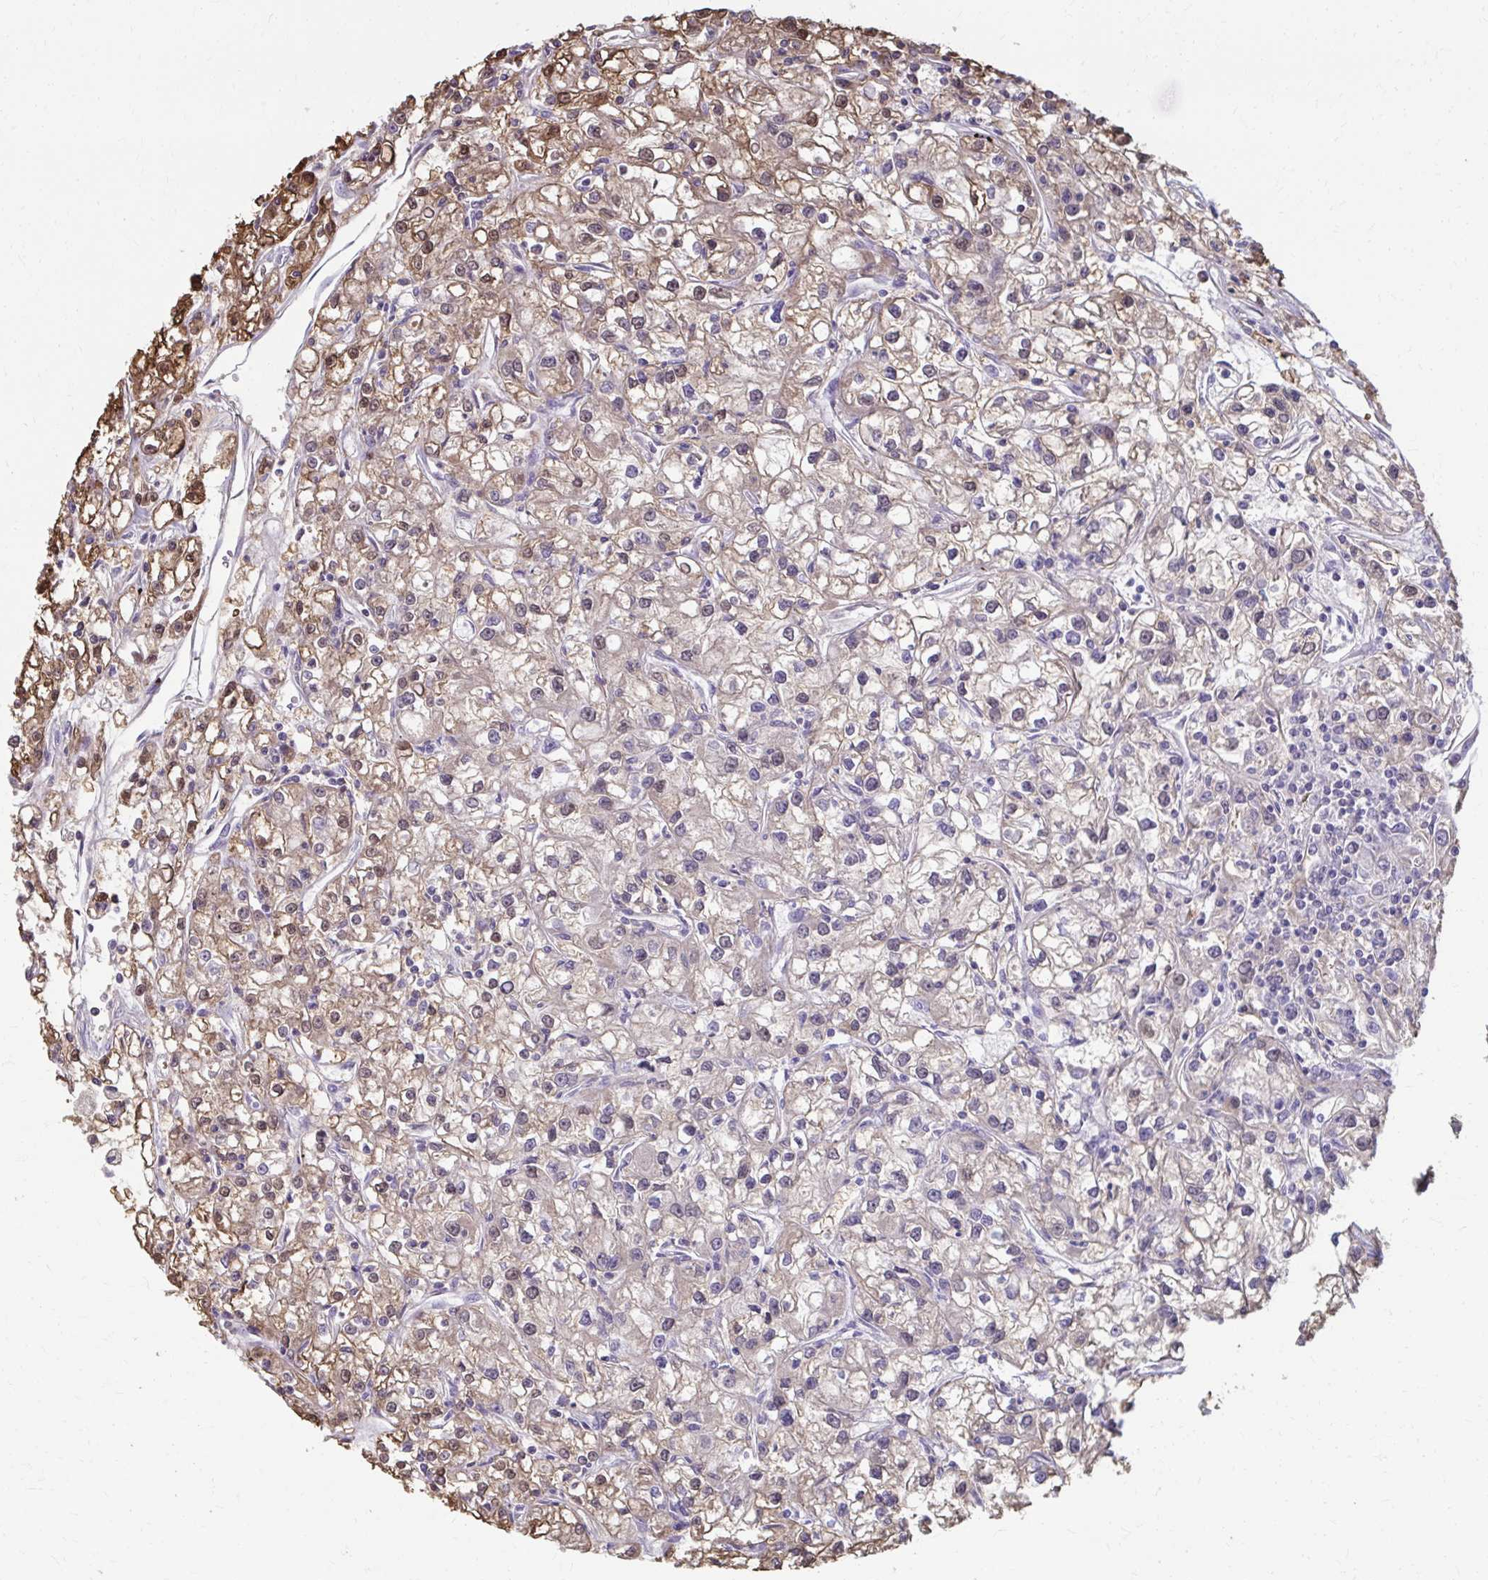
{"staining": {"intensity": "moderate", "quantity": "<25%", "location": "cytoplasmic/membranous,nuclear"}, "tissue": "renal cancer", "cell_type": "Tumor cells", "image_type": "cancer", "snomed": [{"axis": "morphology", "description": "Adenocarcinoma, NOS"}, {"axis": "topography", "description": "Kidney"}], "caption": "Protein staining by immunohistochemistry displays moderate cytoplasmic/membranous and nuclear staining in about <25% of tumor cells in renal cancer (adenocarcinoma).", "gene": "ING4", "patient": {"sex": "female", "age": 59}}